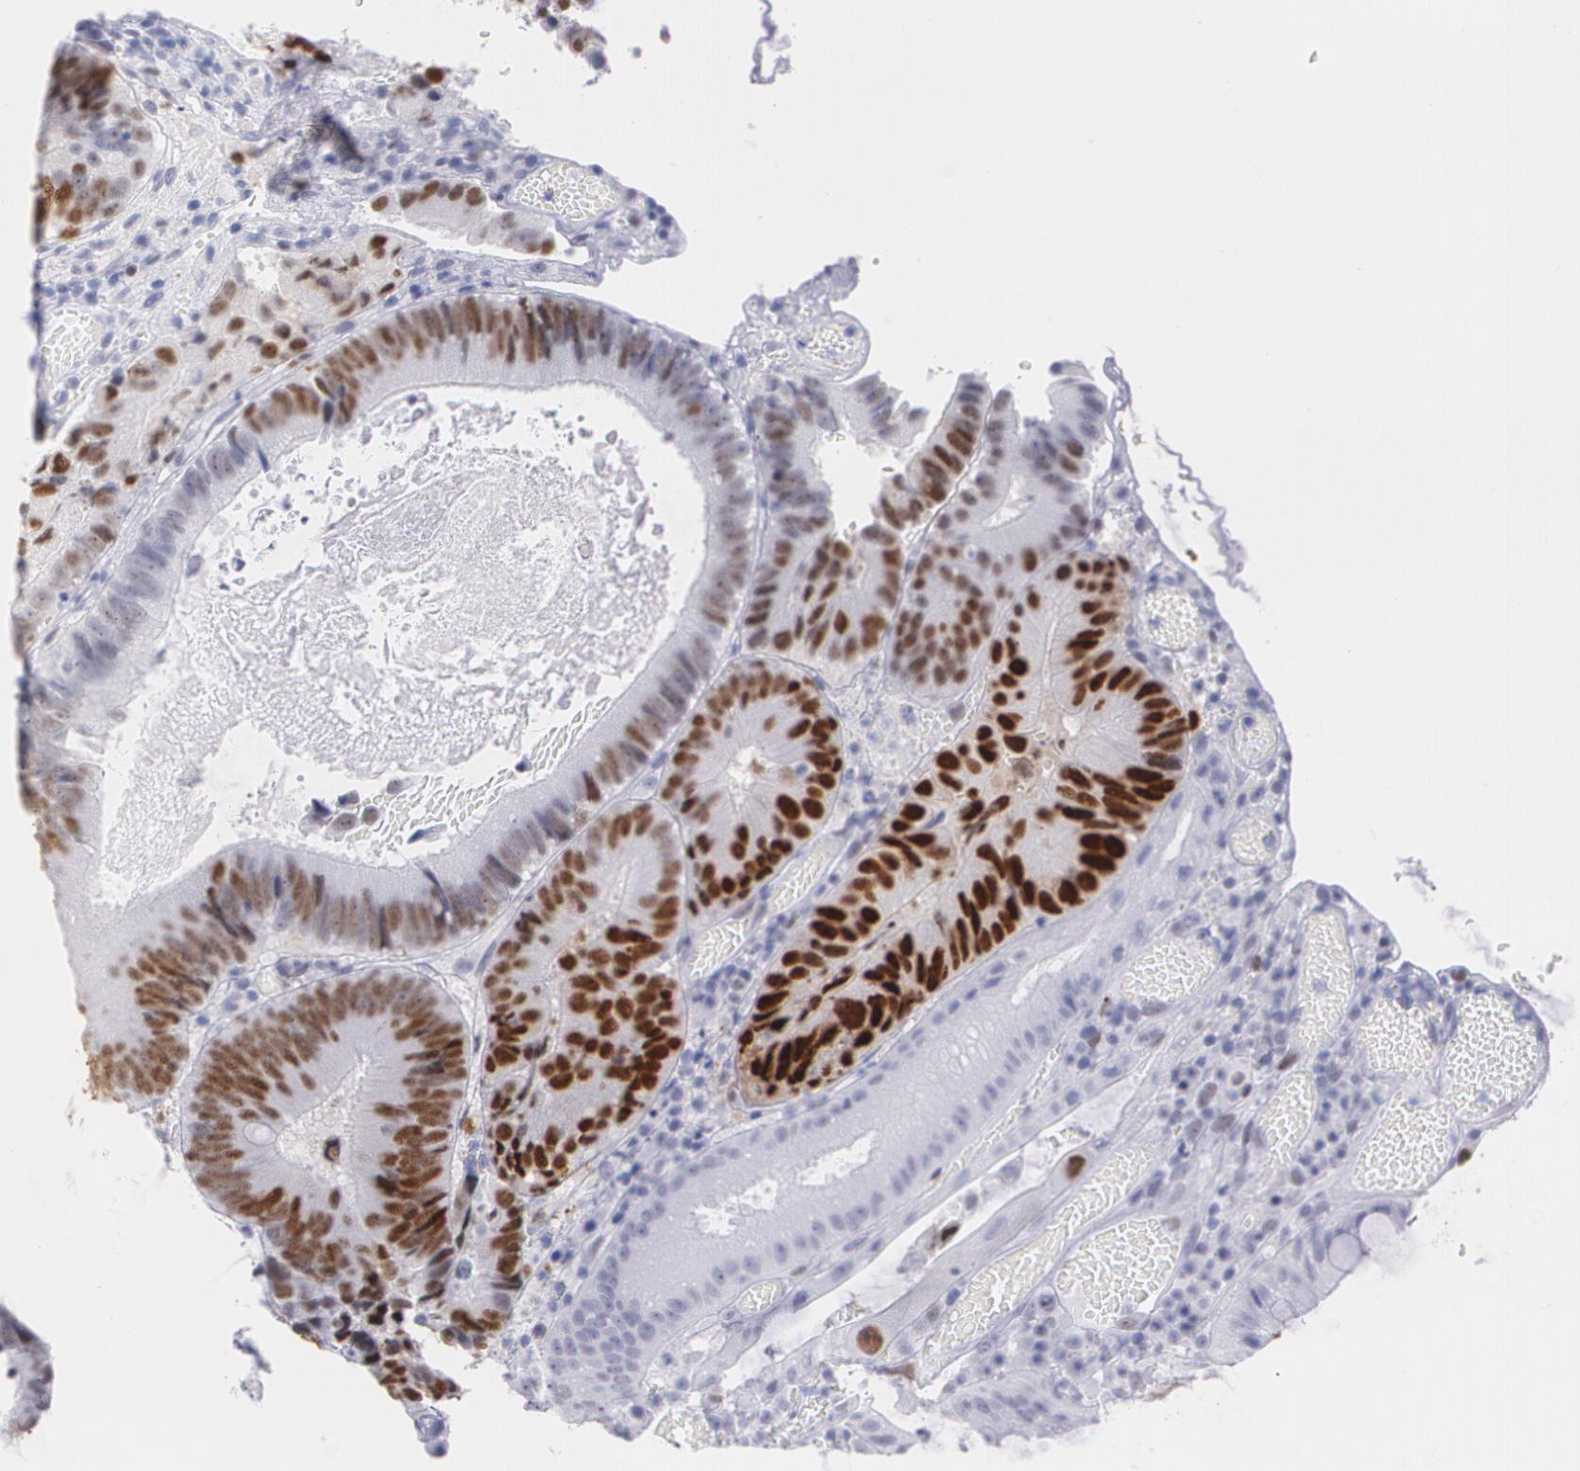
{"staining": {"intensity": "strong", "quantity": ">75%", "location": "nuclear"}, "tissue": "colorectal cancer", "cell_type": "Tumor cells", "image_type": "cancer", "snomed": [{"axis": "morphology", "description": "Normal tissue, NOS"}, {"axis": "morphology", "description": "Adenocarcinoma, NOS"}, {"axis": "topography", "description": "Colon"}], "caption": "Tumor cells show strong nuclear positivity in about >75% of cells in colorectal cancer.", "gene": "TP53", "patient": {"sex": "female", "age": 78}}